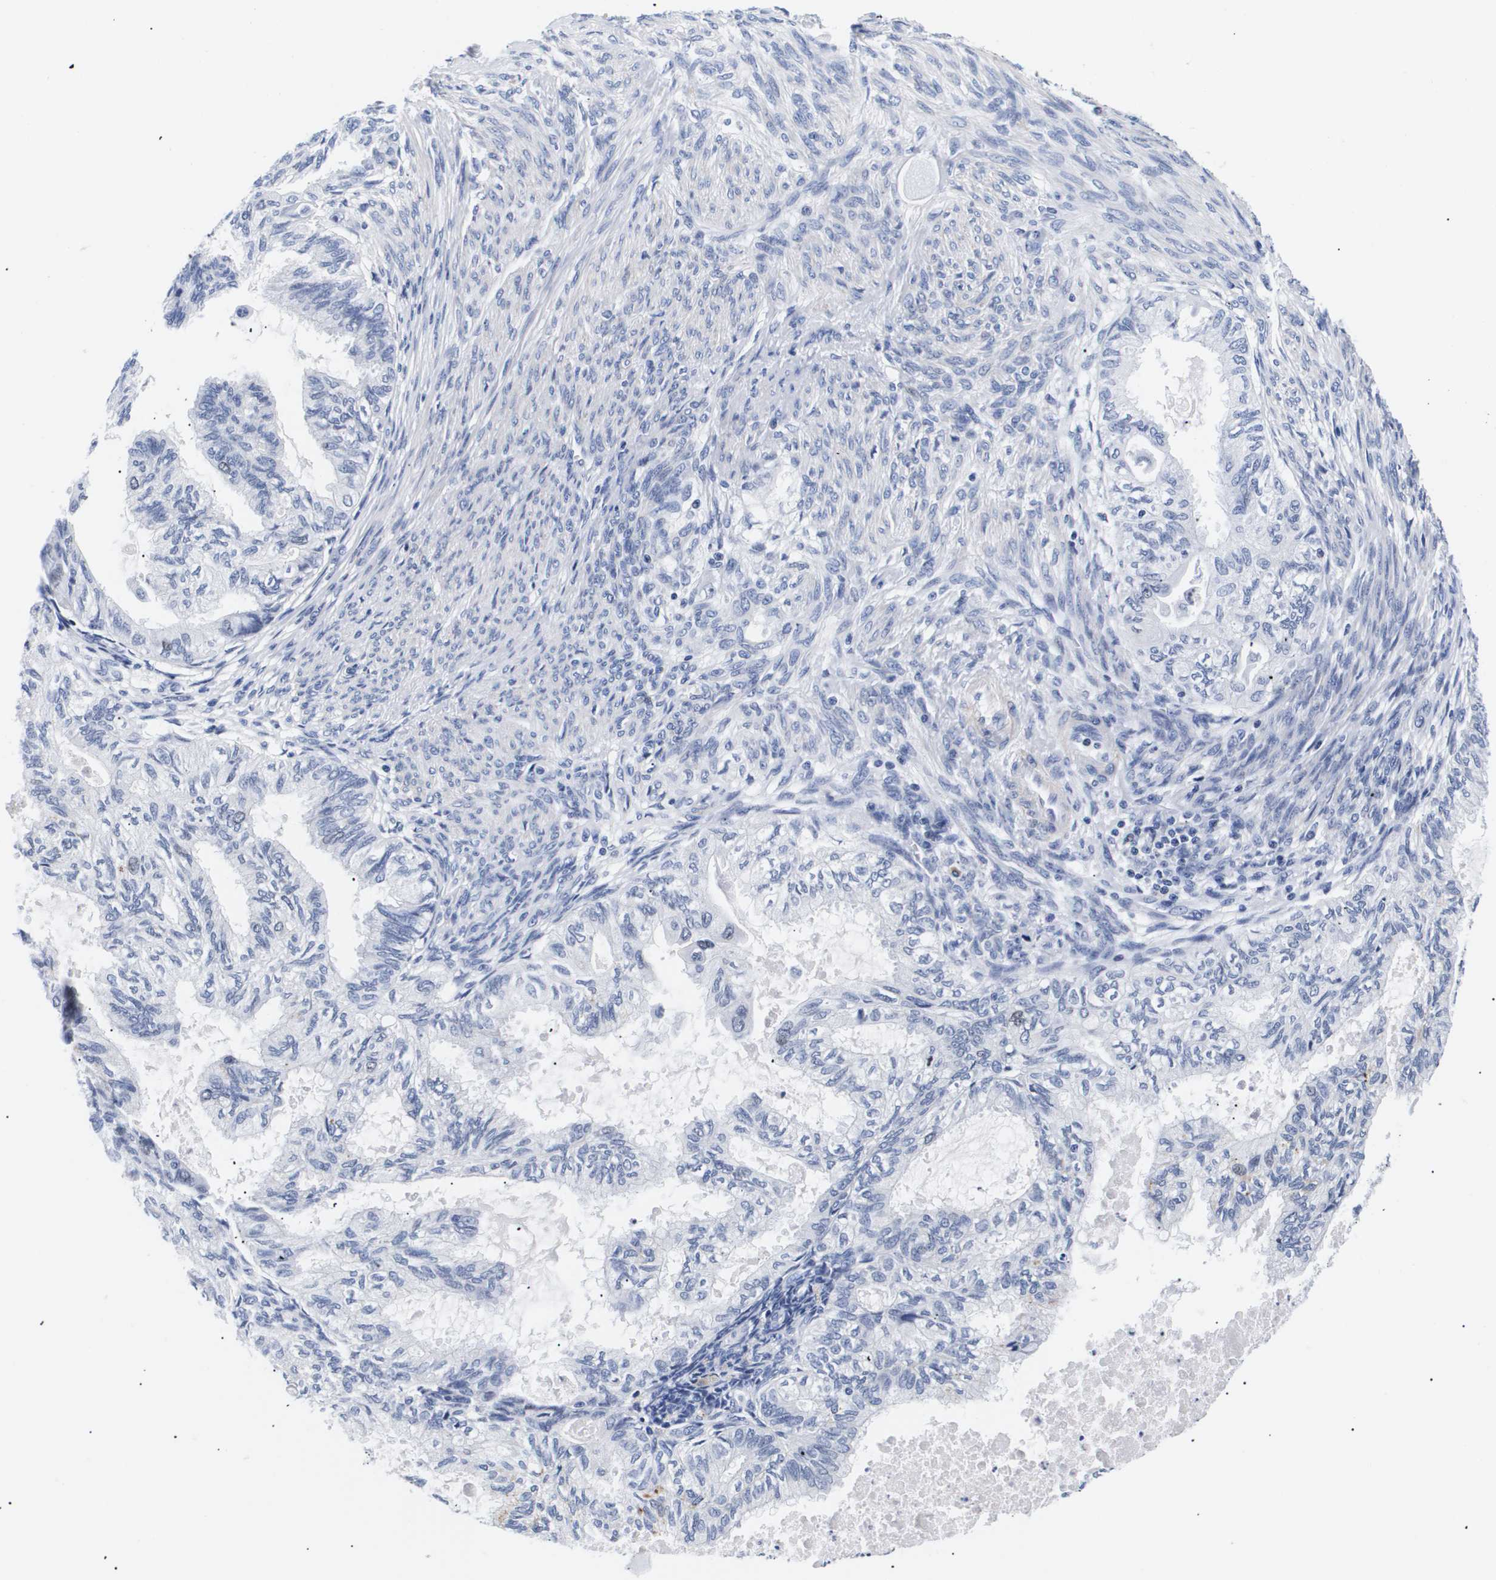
{"staining": {"intensity": "negative", "quantity": "none", "location": "none"}, "tissue": "cervical cancer", "cell_type": "Tumor cells", "image_type": "cancer", "snomed": [{"axis": "morphology", "description": "Normal tissue, NOS"}, {"axis": "morphology", "description": "Adenocarcinoma, NOS"}, {"axis": "topography", "description": "Cervix"}, {"axis": "topography", "description": "Endometrium"}], "caption": "IHC micrograph of neoplastic tissue: cervical adenocarcinoma stained with DAB (3,3'-diaminobenzidine) exhibits no significant protein positivity in tumor cells.", "gene": "SHD", "patient": {"sex": "female", "age": 86}}